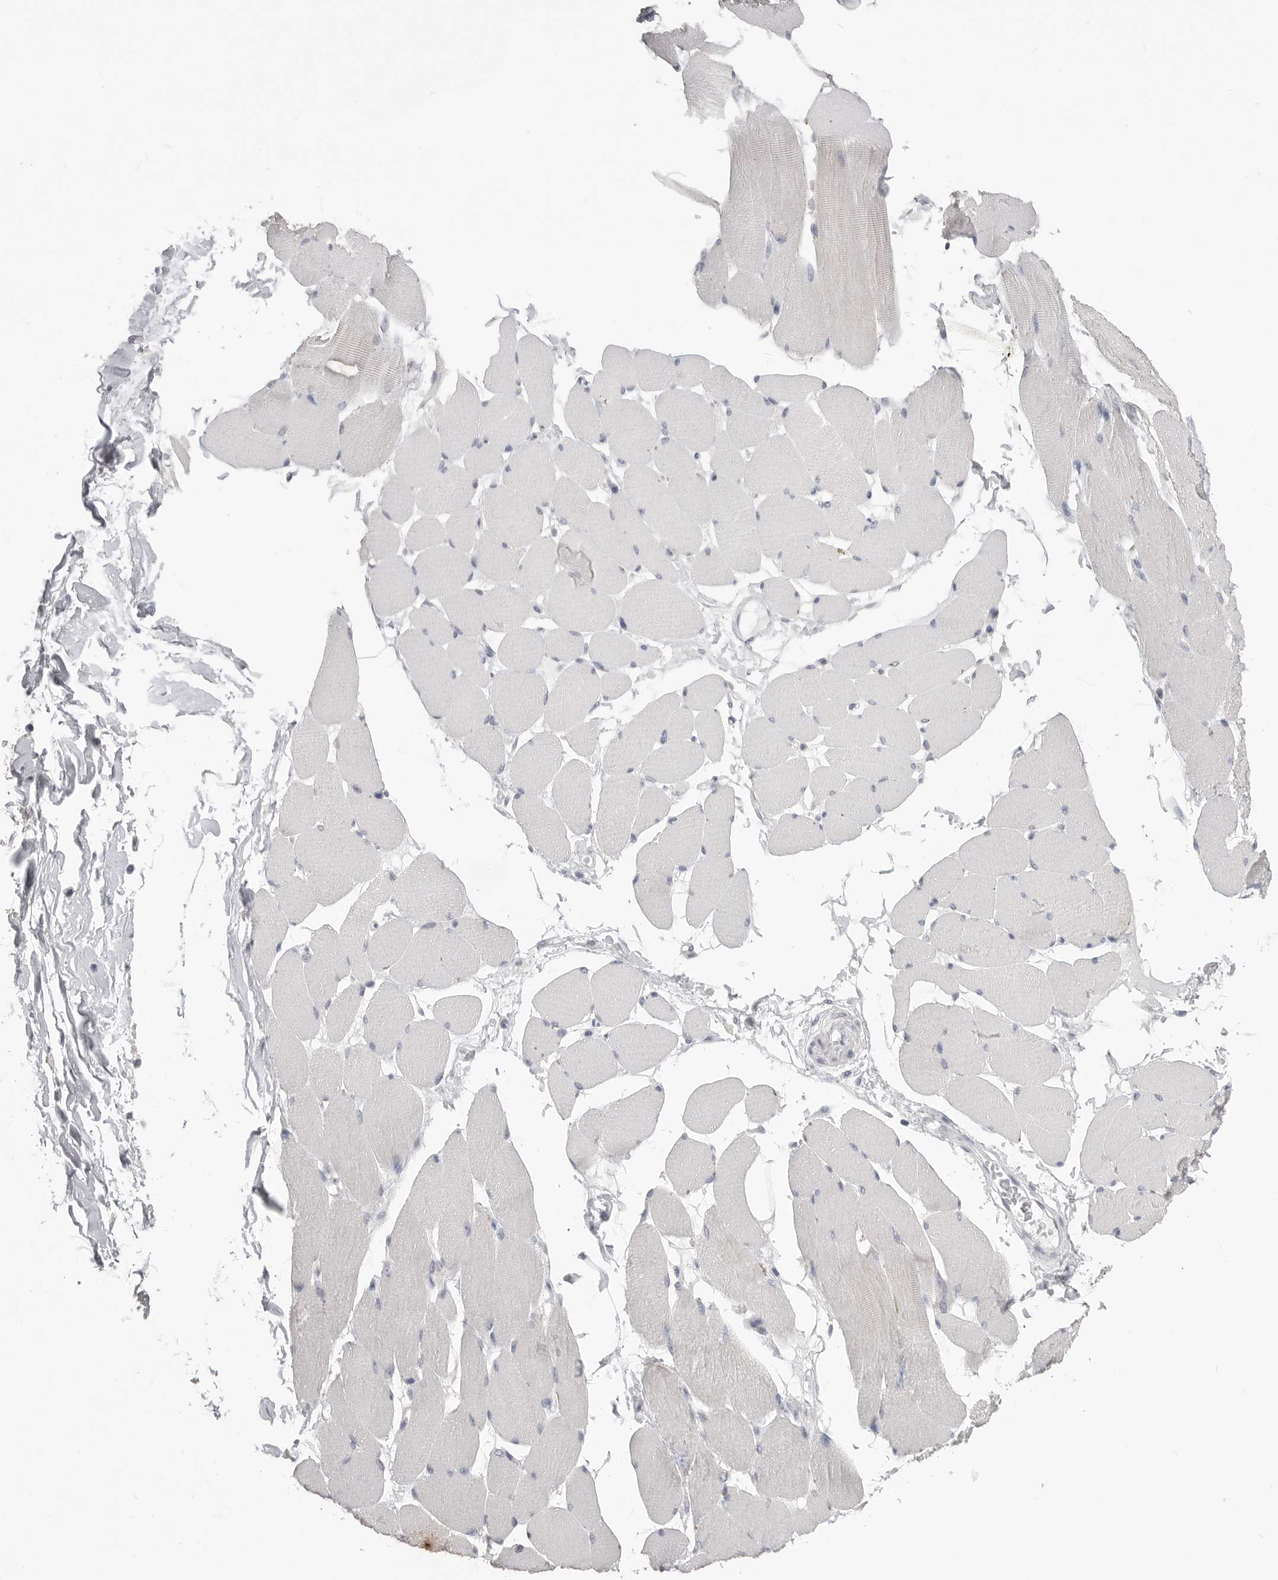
{"staining": {"intensity": "negative", "quantity": "none", "location": "none"}, "tissue": "skeletal muscle", "cell_type": "Myocytes", "image_type": "normal", "snomed": [{"axis": "morphology", "description": "Normal tissue, NOS"}, {"axis": "topography", "description": "Skin"}, {"axis": "topography", "description": "Skeletal muscle"}], "caption": "Human skeletal muscle stained for a protein using immunohistochemistry (IHC) shows no expression in myocytes.", "gene": "ICAM5", "patient": {"sex": "male", "age": 83}}